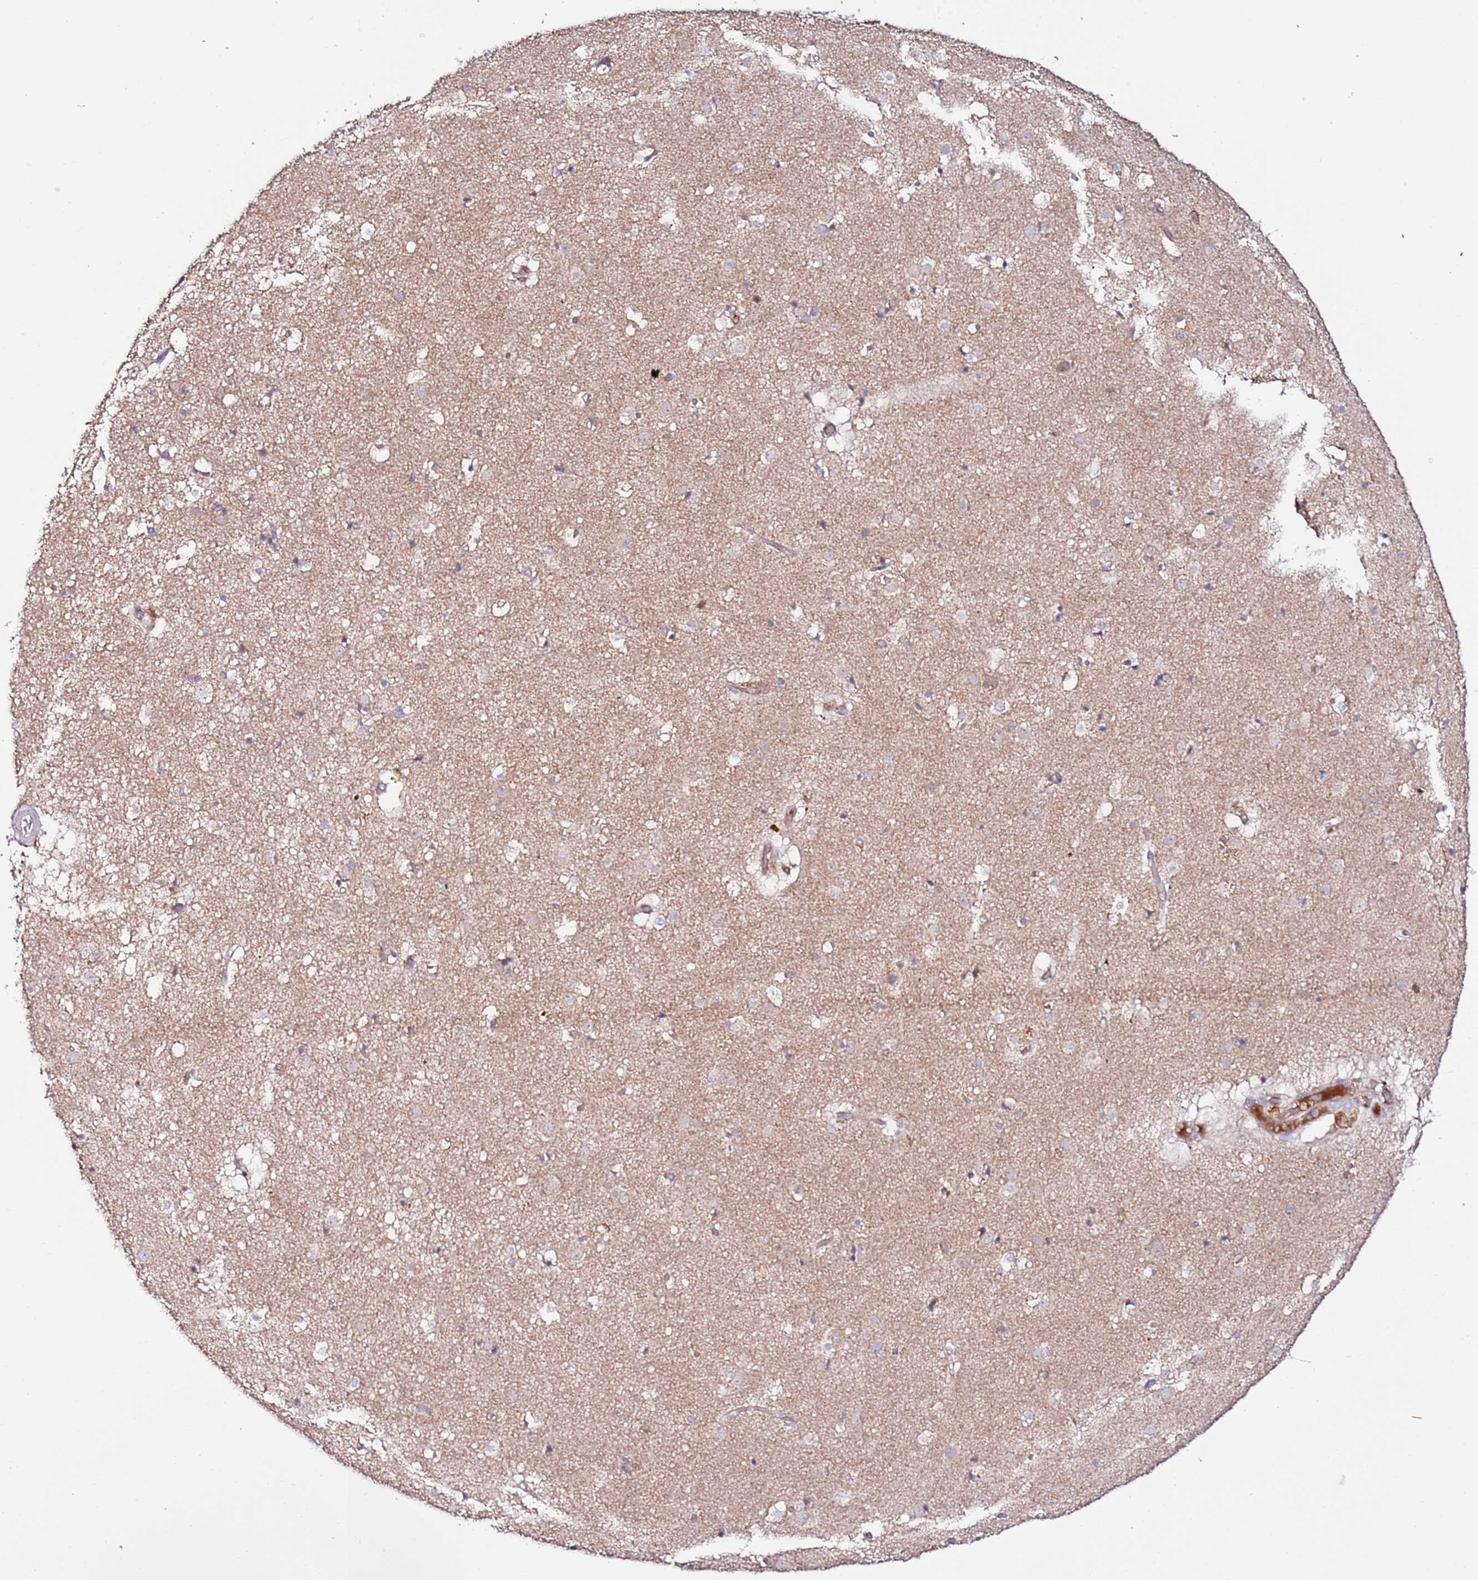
{"staining": {"intensity": "negative", "quantity": "none", "location": "none"}, "tissue": "caudate", "cell_type": "Glial cells", "image_type": "normal", "snomed": [{"axis": "morphology", "description": "Normal tissue, NOS"}, {"axis": "topography", "description": "Lateral ventricle wall"}], "caption": "Histopathology image shows no protein positivity in glial cells of normal caudate. (Stains: DAB immunohistochemistry (IHC) with hematoxylin counter stain, Microscopy: brightfield microscopy at high magnification).", "gene": "FLVCR1", "patient": {"sex": "male", "age": 70}}